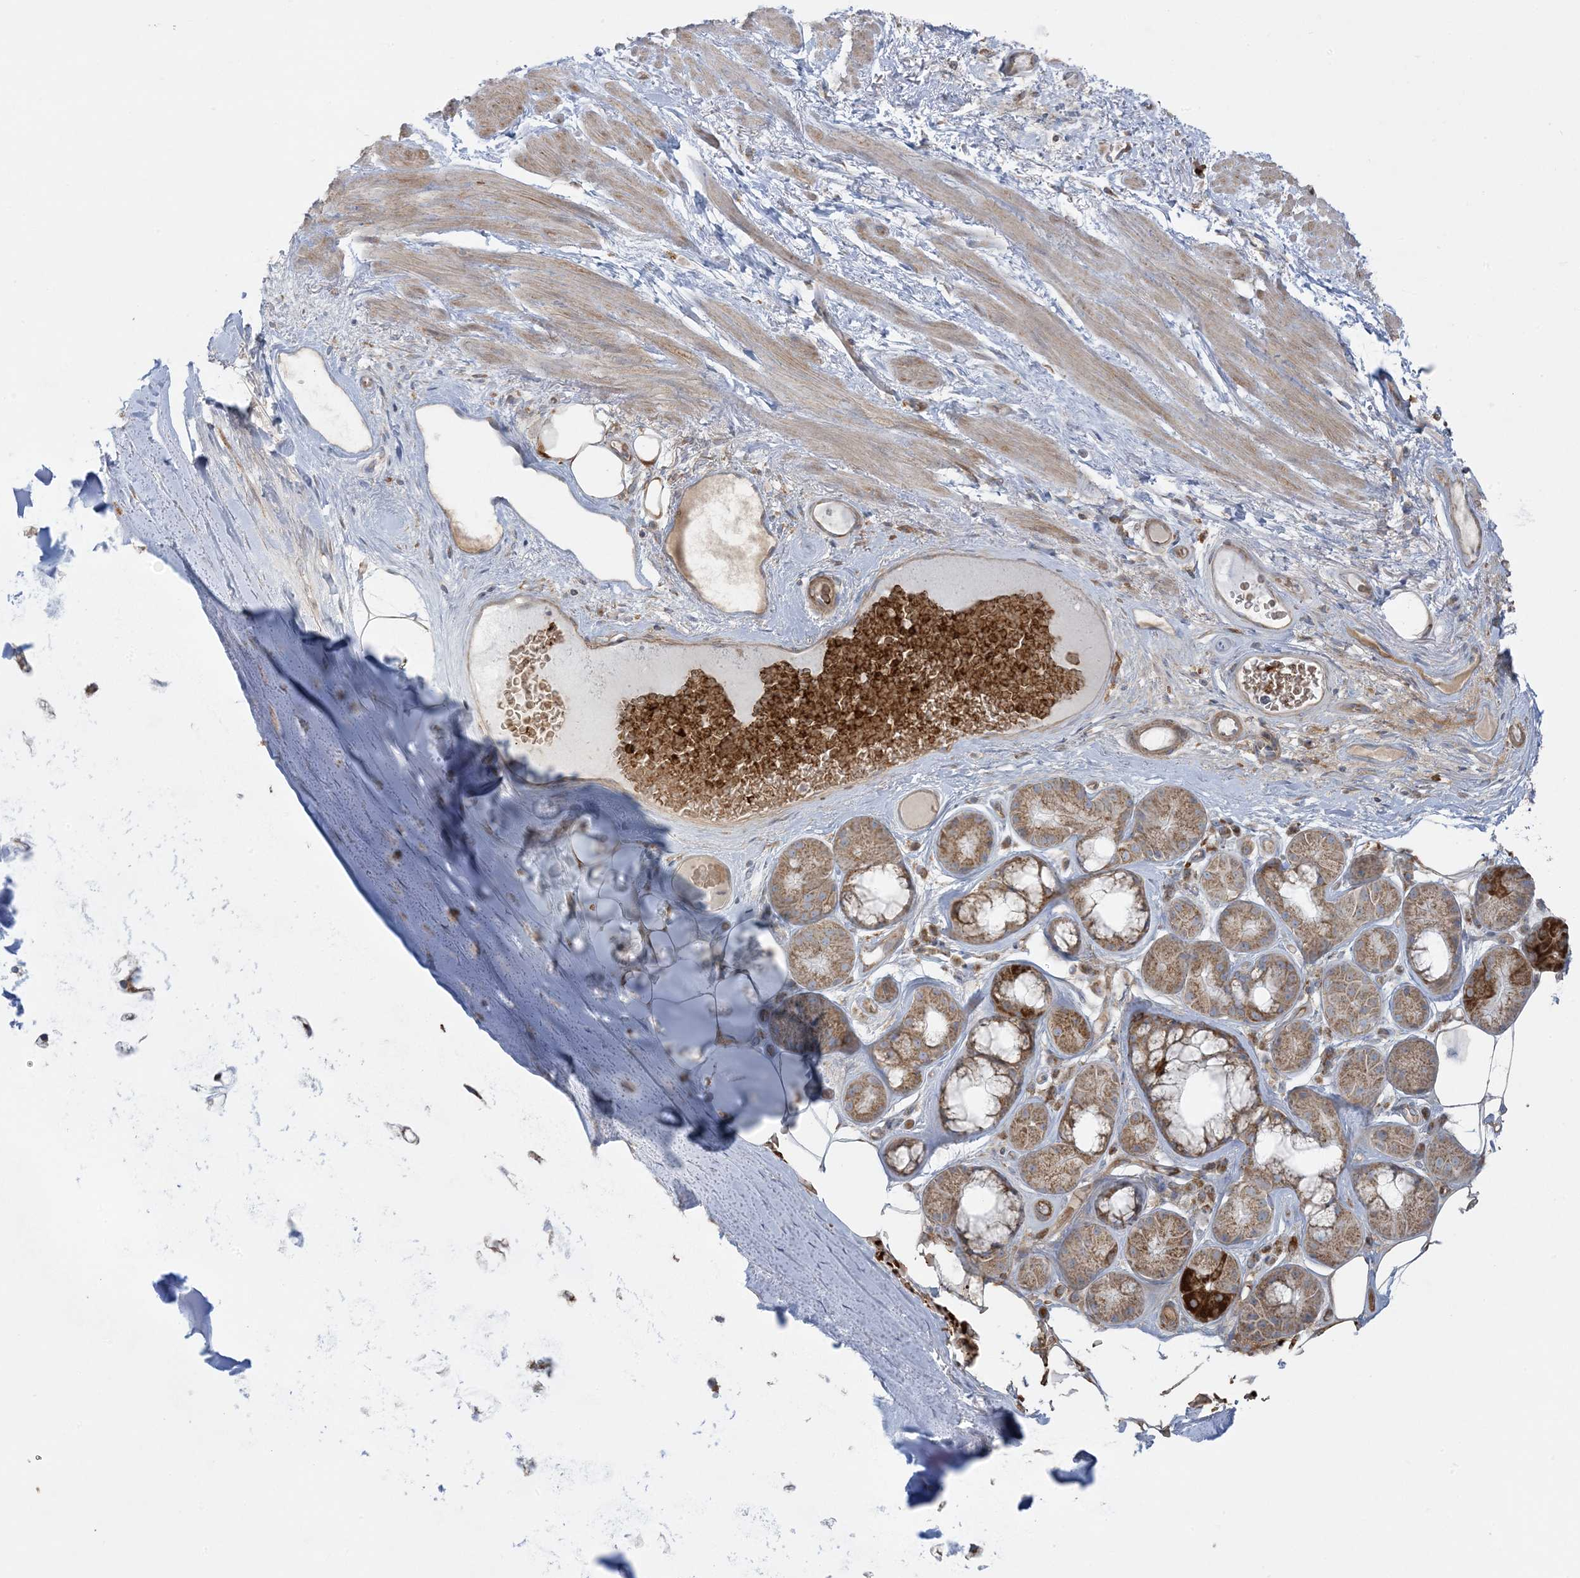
{"staining": {"intensity": "moderate", "quantity": "25%-75%", "location": "cytoplasmic/membranous"}, "tissue": "adipose tissue", "cell_type": "Adipocytes", "image_type": "normal", "snomed": [{"axis": "morphology", "description": "Normal tissue, NOS"}, {"axis": "morphology", "description": "Squamous cell carcinoma, NOS"}, {"axis": "topography", "description": "Lymph node"}, {"axis": "topography", "description": "Bronchus"}, {"axis": "topography", "description": "Lung"}], "caption": "Immunohistochemical staining of unremarkable adipose tissue exhibits 25%-75% levels of moderate cytoplasmic/membranous protein staining in approximately 25%-75% of adipocytes. Using DAB (3,3'-diaminobenzidine) (brown) and hematoxylin (blue) stains, captured at high magnification using brightfield microscopy.", "gene": "PIK3R4", "patient": {"sex": "male", "age": 66}}